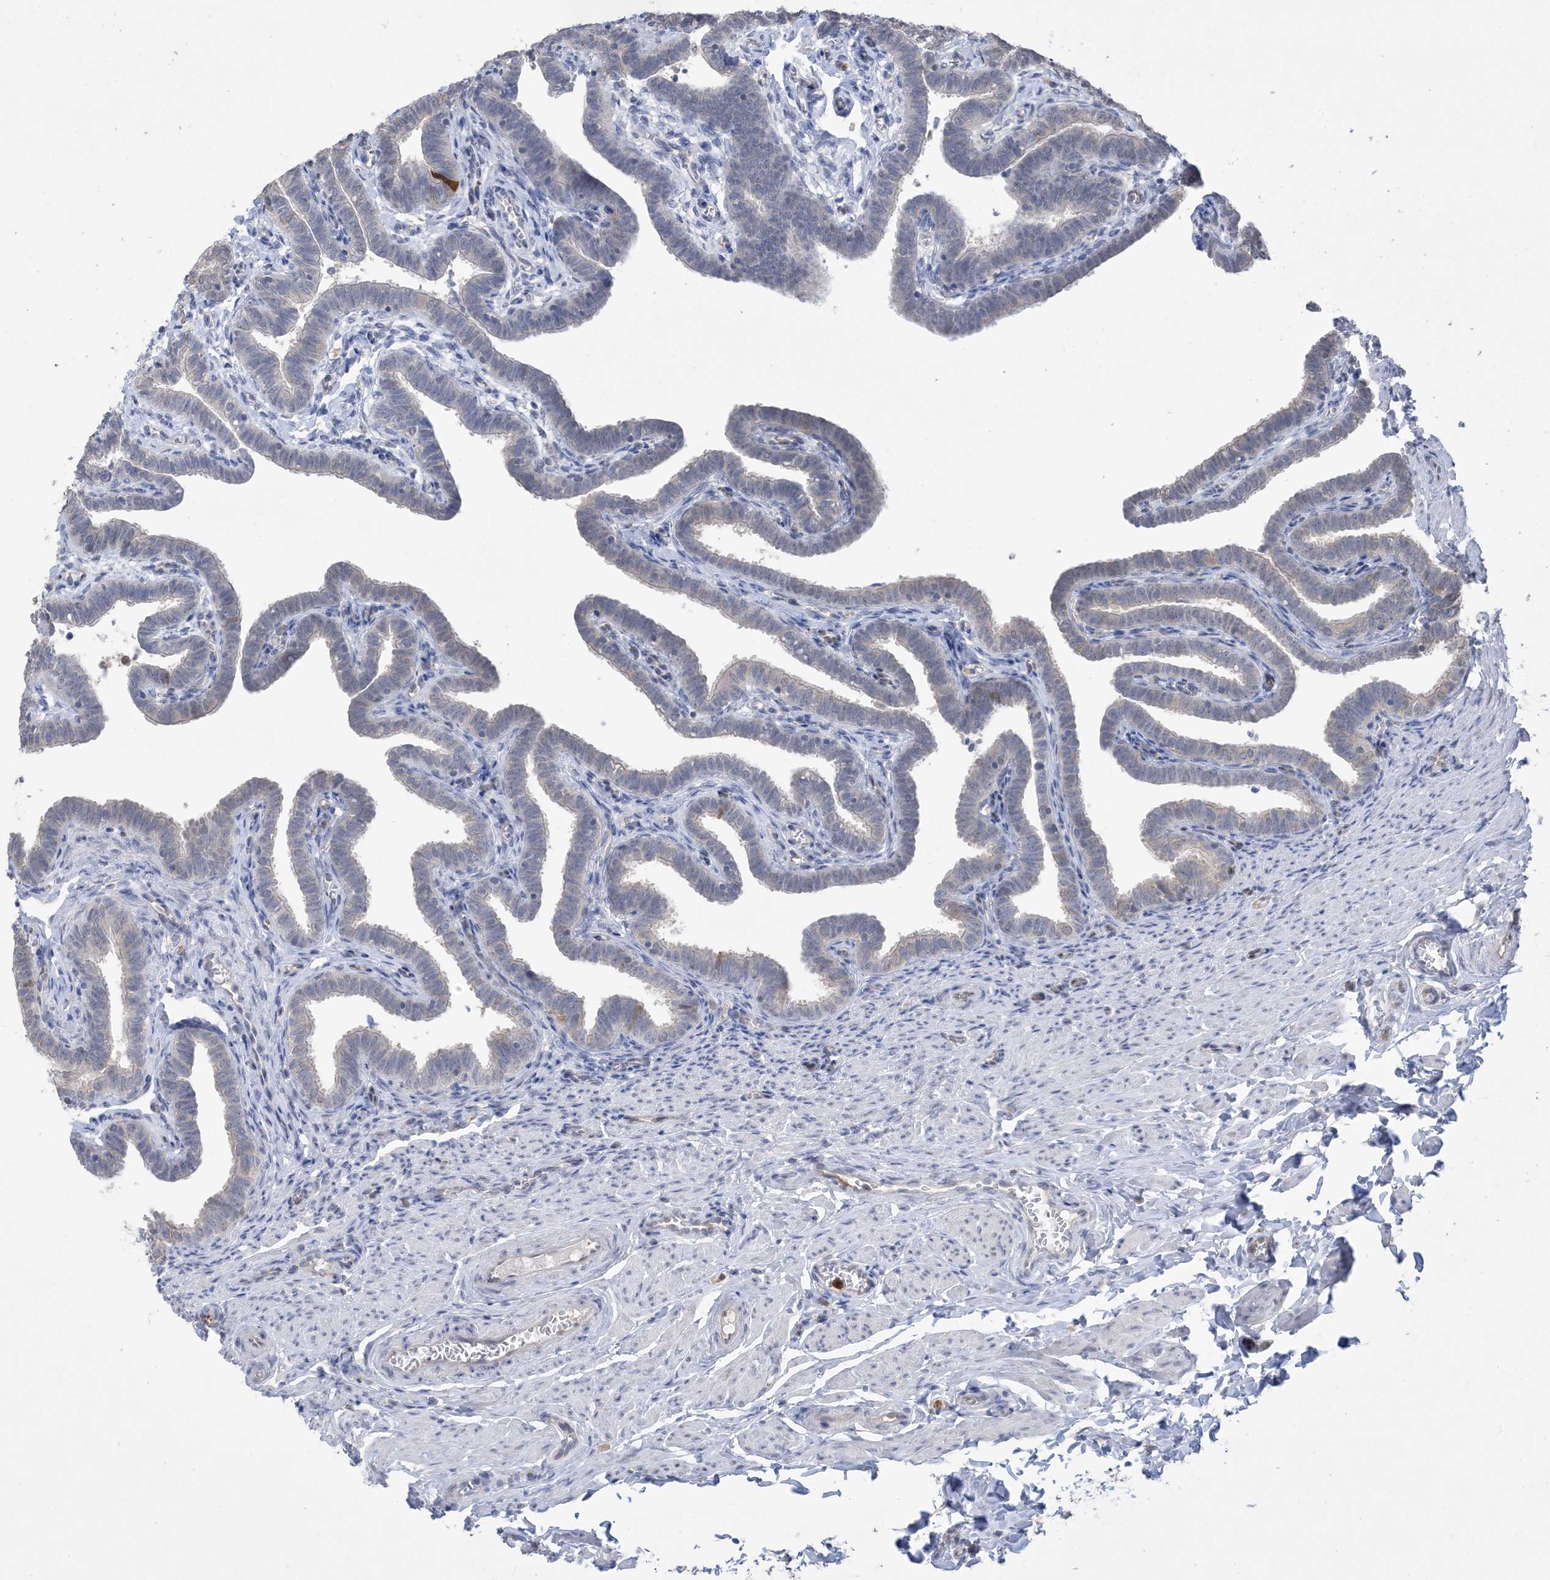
{"staining": {"intensity": "moderate", "quantity": "<25%", "location": "cytoplasmic/membranous,nuclear"}, "tissue": "fallopian tube", "cell_type": "Glandular cells", "image_type": "normal", "snomed": [{"axis": "morphology", "description": "Normal tissue, NOS"}, {"axis": "topography", "description": "Fallopian tube"}], "caption": "This is a histology image of immunohistochemistry staining of unremarkable fallopian tube, which shows moderate expression in the cytoplasmic/membranous,nuclear of glandular cells.", "gene": "HMGCS1", "patient": {"sex": "female", "age": 36}}